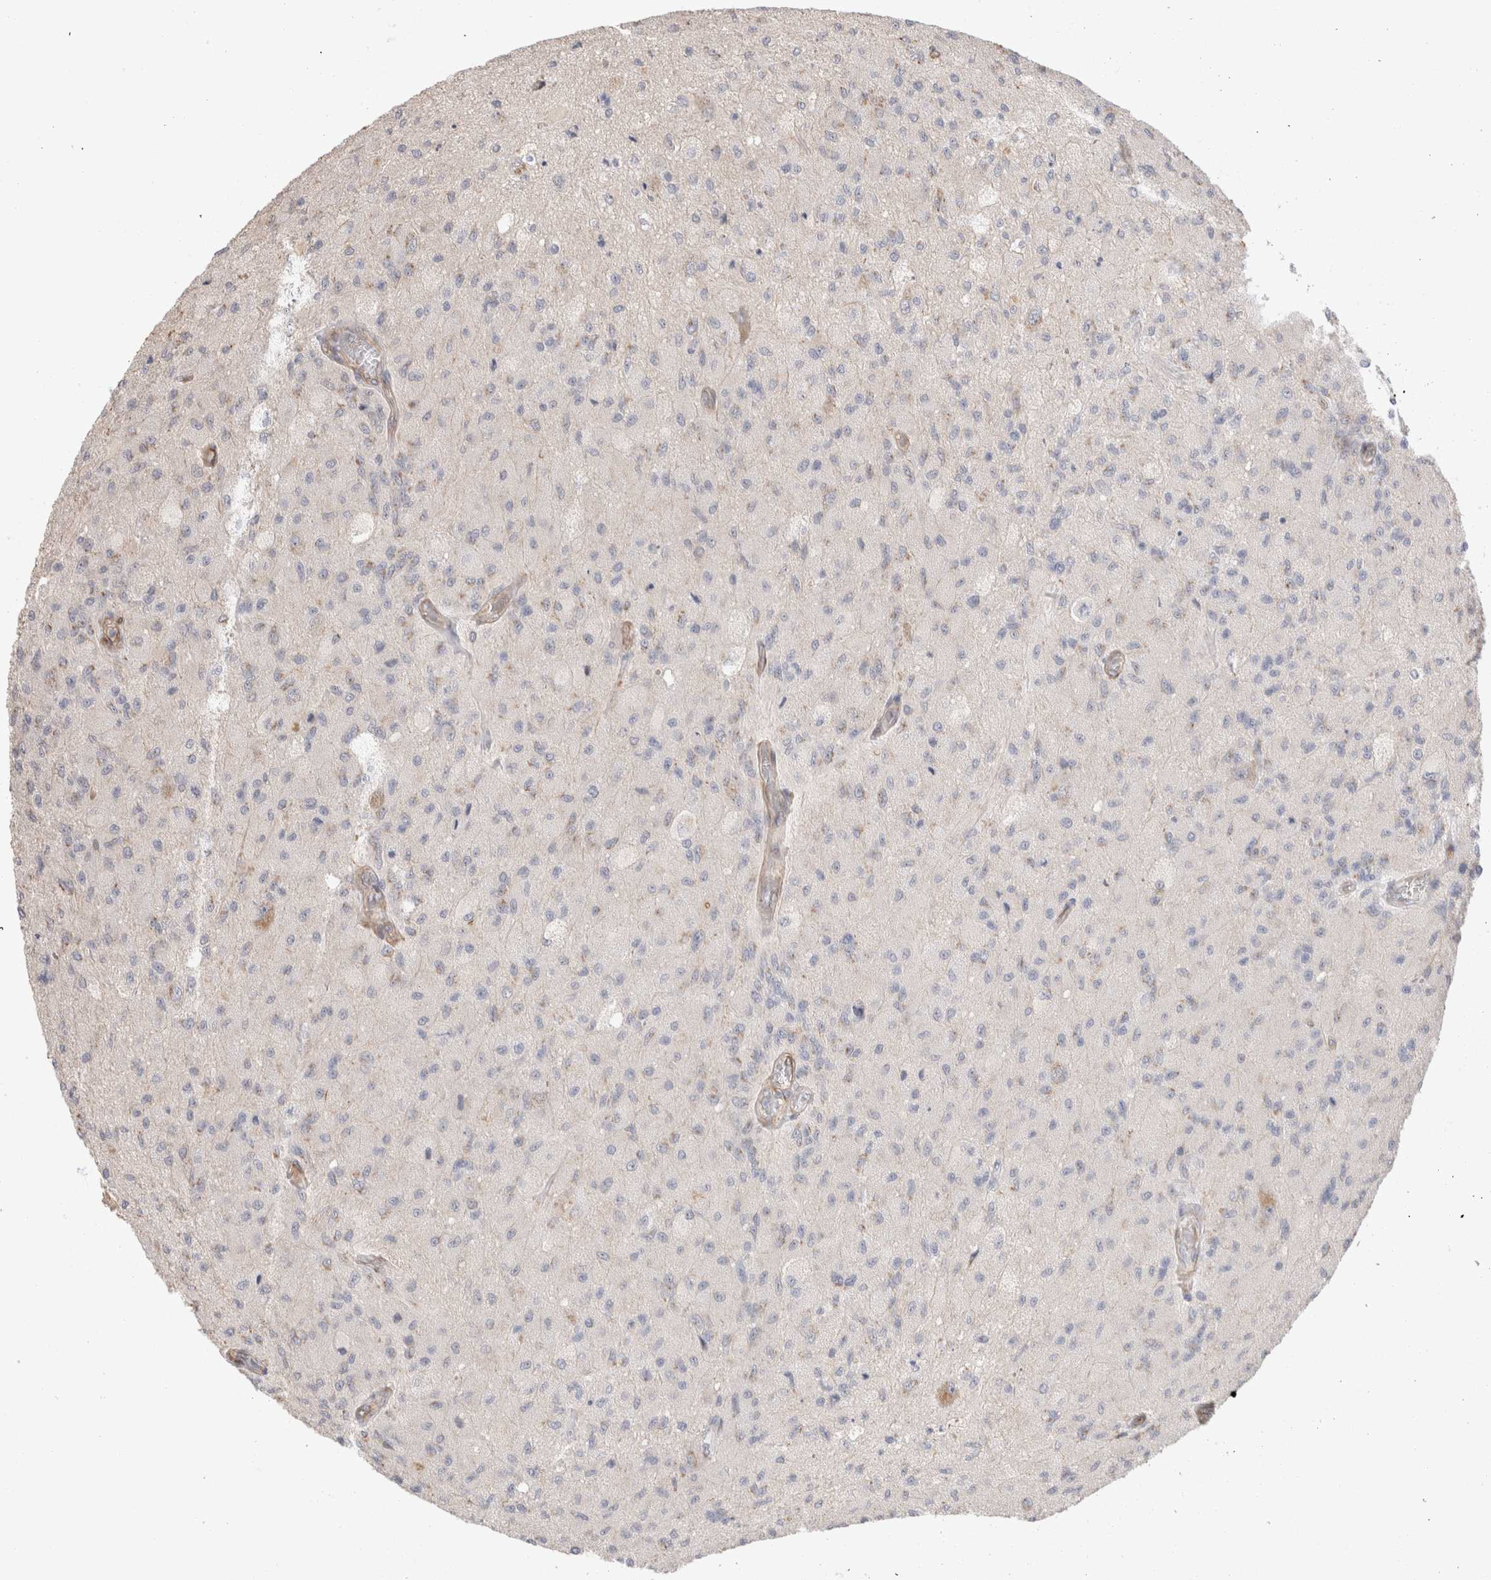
{"staining": {"intensity": "weak", "quantity": "<25%", "location": "cytoplasmic/membranous"}, "tissue": "glioma", "cell_type": "Tumor cells", "image_type": "cancer", "snomed": [{"axis": "morphology", "description": "Normal tissue, NOS"}, {"axis": "morphology", "description": "Glioma, malignant, High grade"}, {"axis": "topography", "description": "Cerebral cortex"}], "caption": "This is an immunohistochemistry image of high-grade glioma (malignant). There is no expression in tumor cells.", "gene": "CAAP1", "patient": {"sex": "male", "age": 77}}